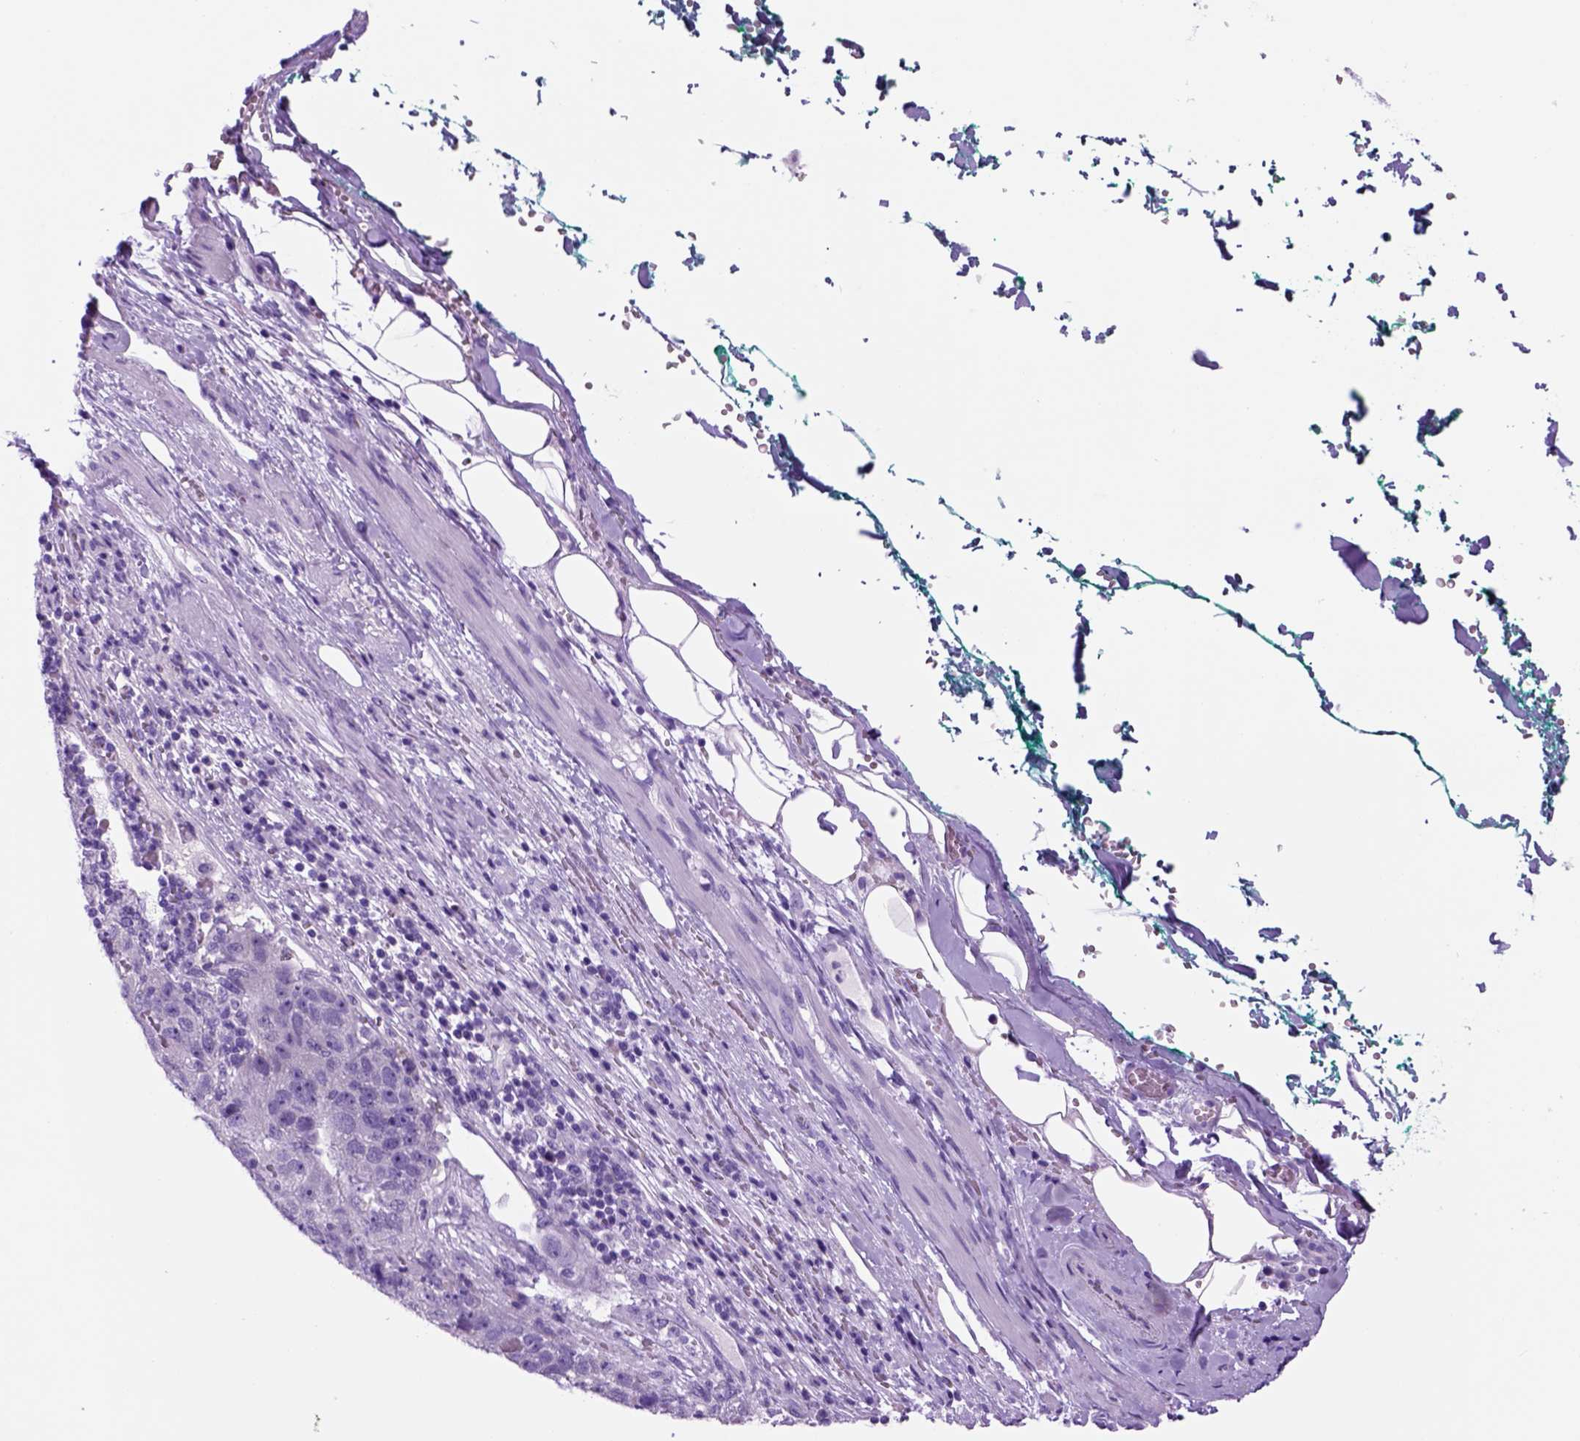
{"staining": {"intensity": "negative", "quantity": "none", "location": "none"}, "tissue": "pancreatic cancer", "cell_type": "Tumor cells", "image_type": "cancer", "snomed": [{"axis": "morphology", "description": "Adenocarcinoma, NOS"}, {"axis": "topography", "description": "Pancreas"}], "caption": "Immunohistochemical staining of pancreatic cancer (adenocarcinoma) reveals no significant staining in tumor cells.", "gene": "HHIPL2", "patient": {"sex": "female", "age": 61}}